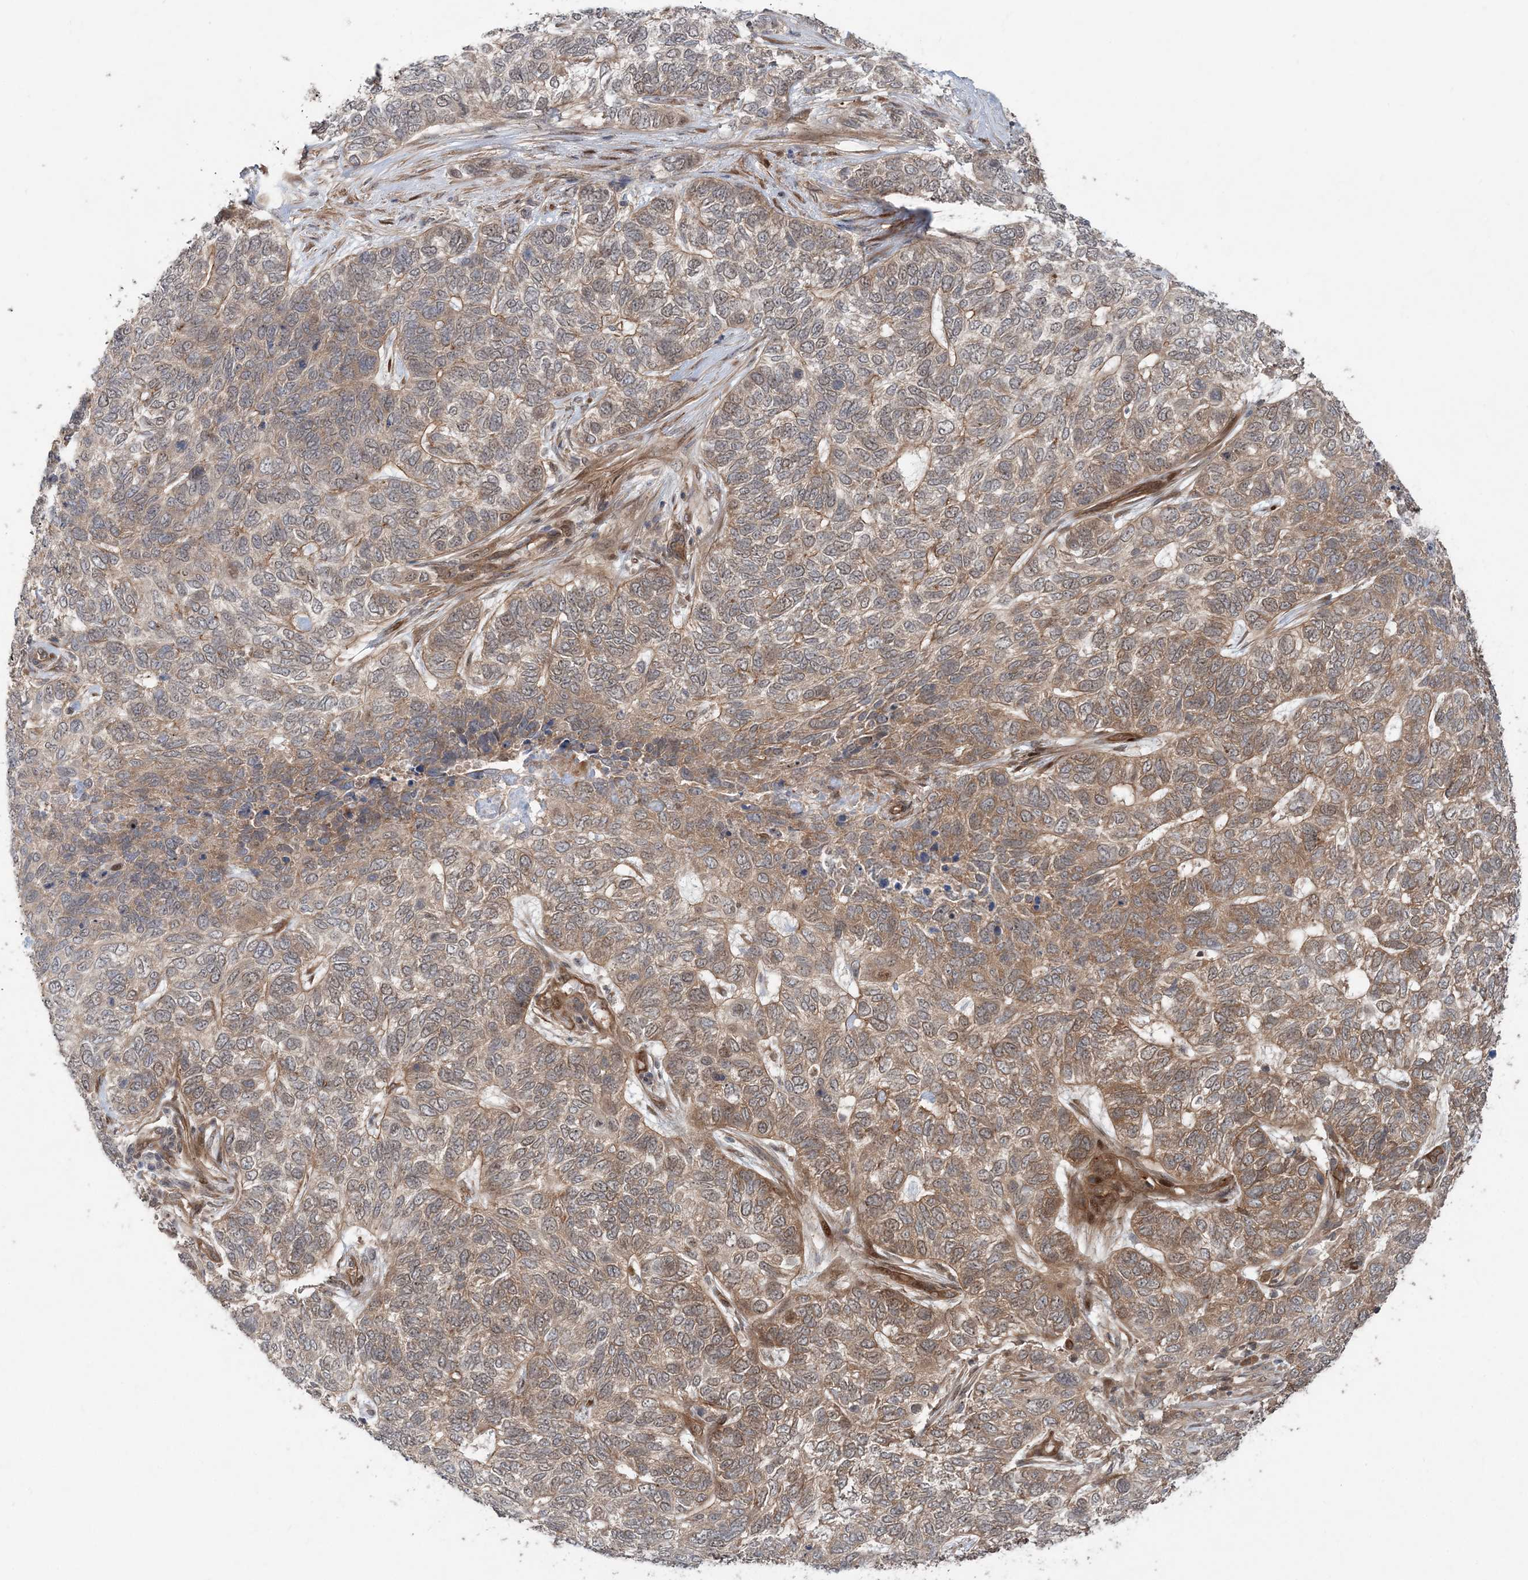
{"staining": {"intensity": "moderate", "quantity": "25%-75%", "location": "cytoplasmic/membranous"}, "tissue": "skin cancer", "cell_type": "Tumor cells", "image_type": "cancer", "snomed": [{"axis": "morphology", "description": "Basal cell carcinoma"}, {"axis": "topography", "description": "Skin"}], "caption": "Immunohistochemistry (IHC) of human basal cell carcinoma (skin) shows medium levels of moderate cytoplasmic/membranous positivity in approximately 25%-75% of tumor cells. The staining was performed using DAB (3,3'-diaminobenzidine), with brown indicating positive protein expression. Nuclei are stained blue with hematoxylin.", "gene": "GEMIN5", "patient": {"sex": "female", "age": 65}}